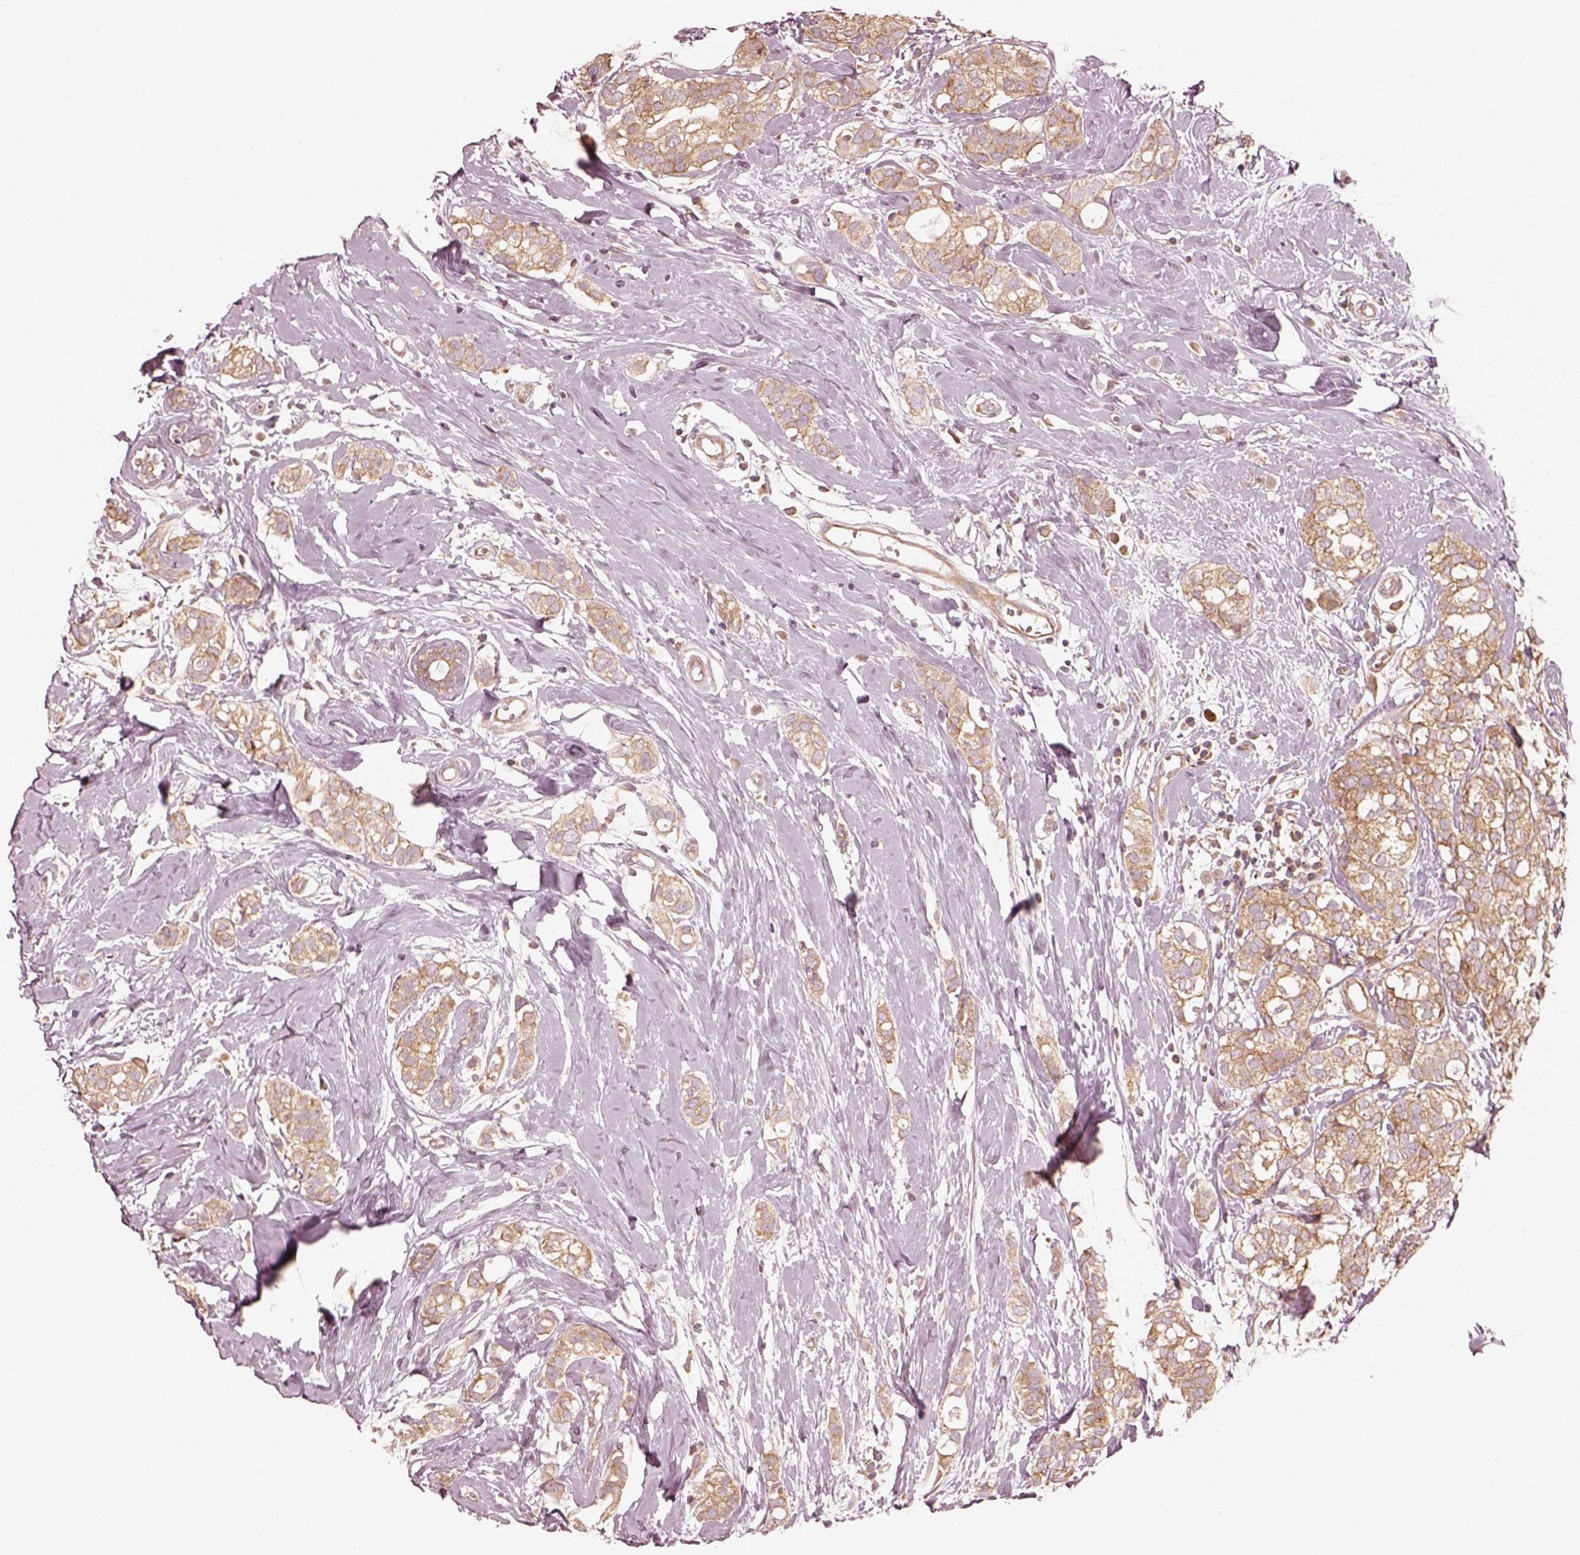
{"staining": {"intensity": "moderate", "quantity": ">75%", "location": "cytoplasmic/membranous"}, "tissue": "breast cancer", "cell_type": "Tumor cells", "image_type": "cancer", "snomed": [{"axis": "morphology", "description": "Duct carcinoma"}, {"axis": "topography", "description": "Breast"}], "caption": "Immunohistochemical staining of breast infiltrating ductal carcinoma shows medium levels of moderate cytoplasmic/membranous protein expression in approximately >75% of tumor cells.", "gene": "CNOT2", "patient": {"sex": "female", "age": 40}}